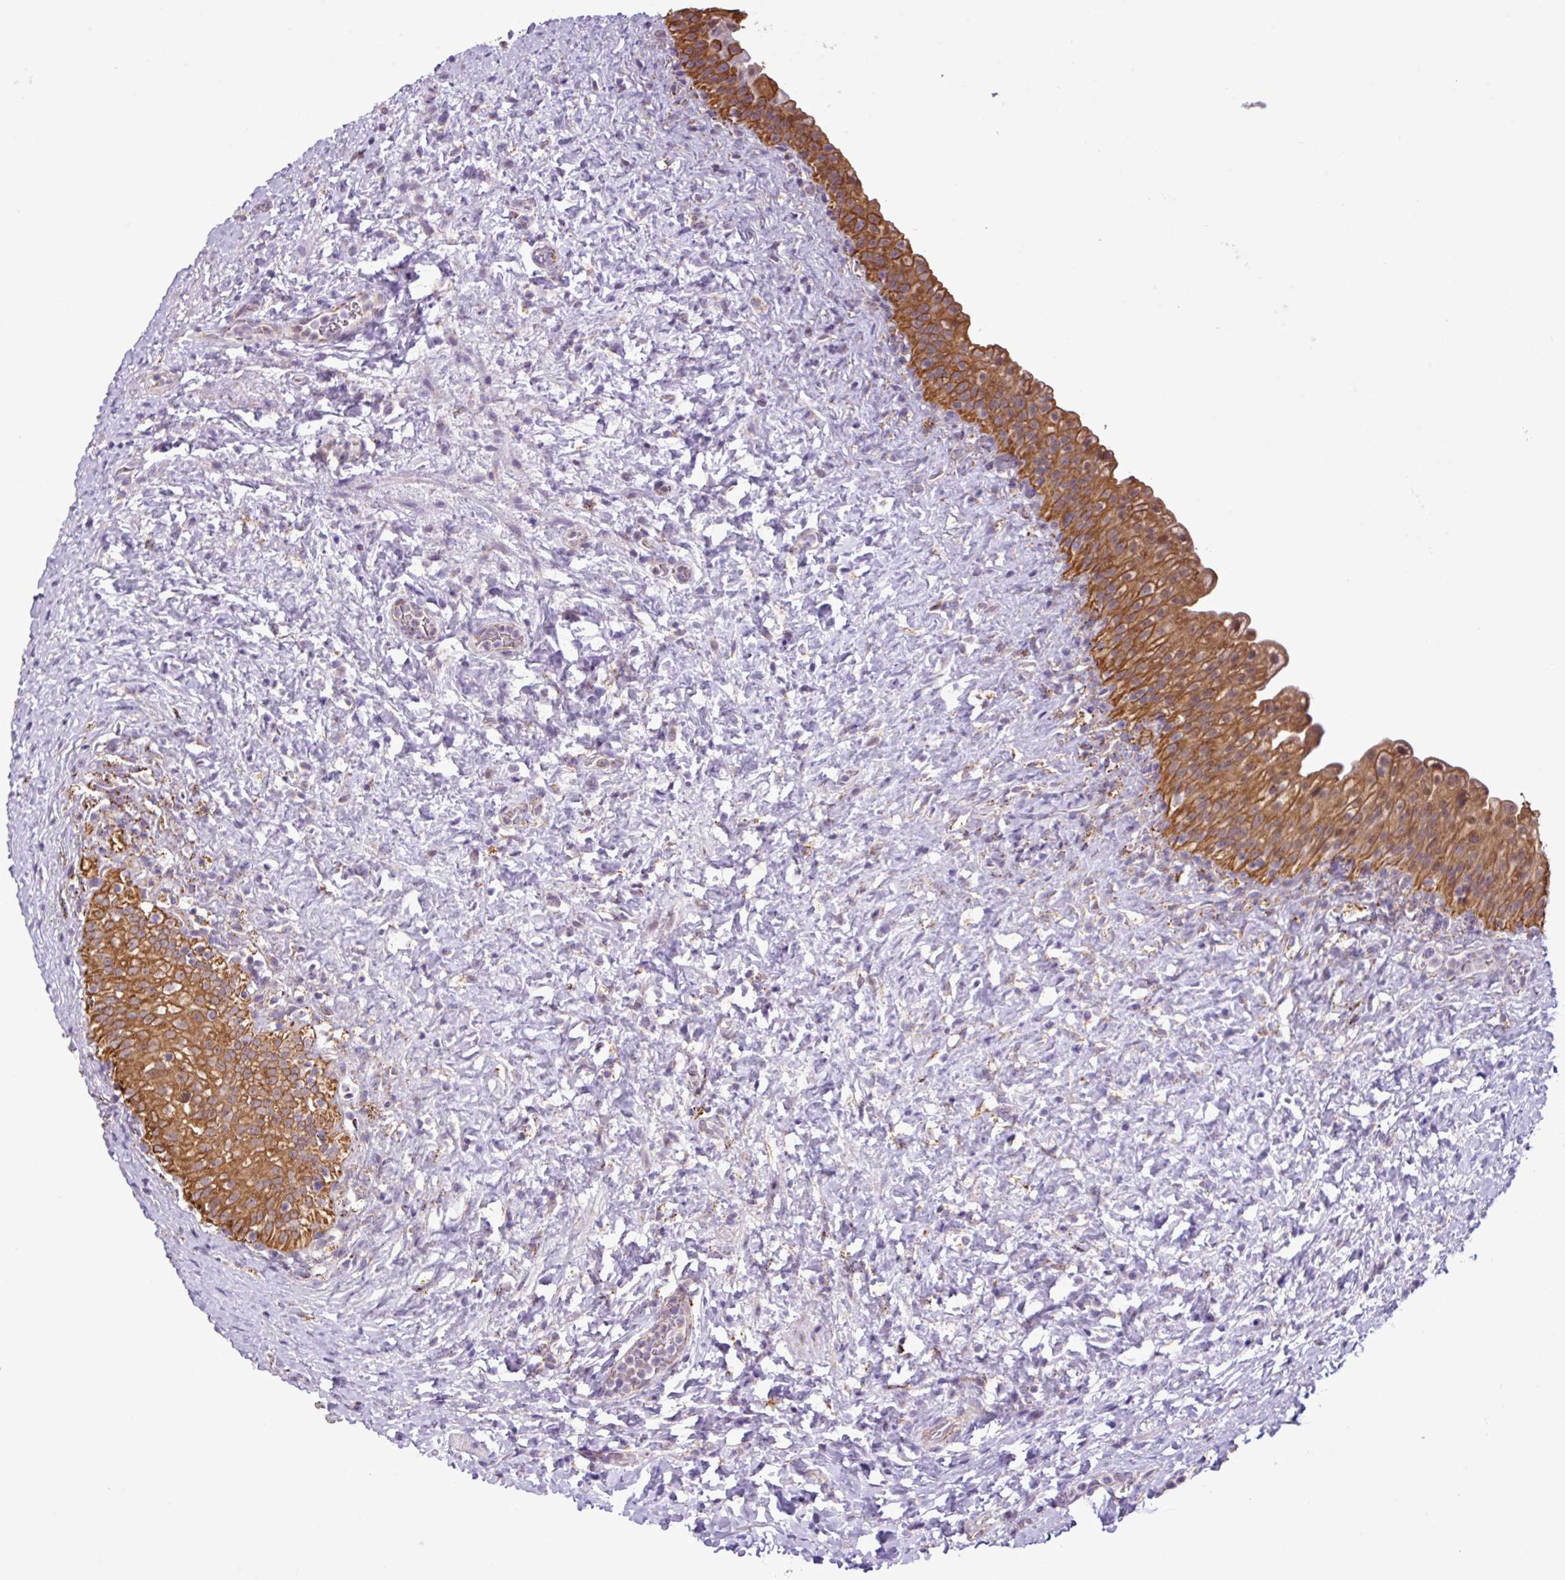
{"staining": {"intensity": "strong", "quantity": ">75%", "location": "cytoplasmic/membranous"}, "tissue": "urinary bladder", "cell_type": "Urothelial cells", "image_type": "normal", "snomed": [{"axis": "morphology", "description": "Normal tissue, NOS"}, {"axis": "topography", "description": "Urinary bladder"}], "caption": "A photomicrograph of urinary bladder stained for a protein reveals strong cytoplasmic/membranous brown staining in urothelial cells. The protein is stained brown, and the nuclei are stained in blue (DAB IHC with brightfield microscopy, high magnification).", "gene": "SGPP1", "patient": {"sex": "female", "age": 27}}